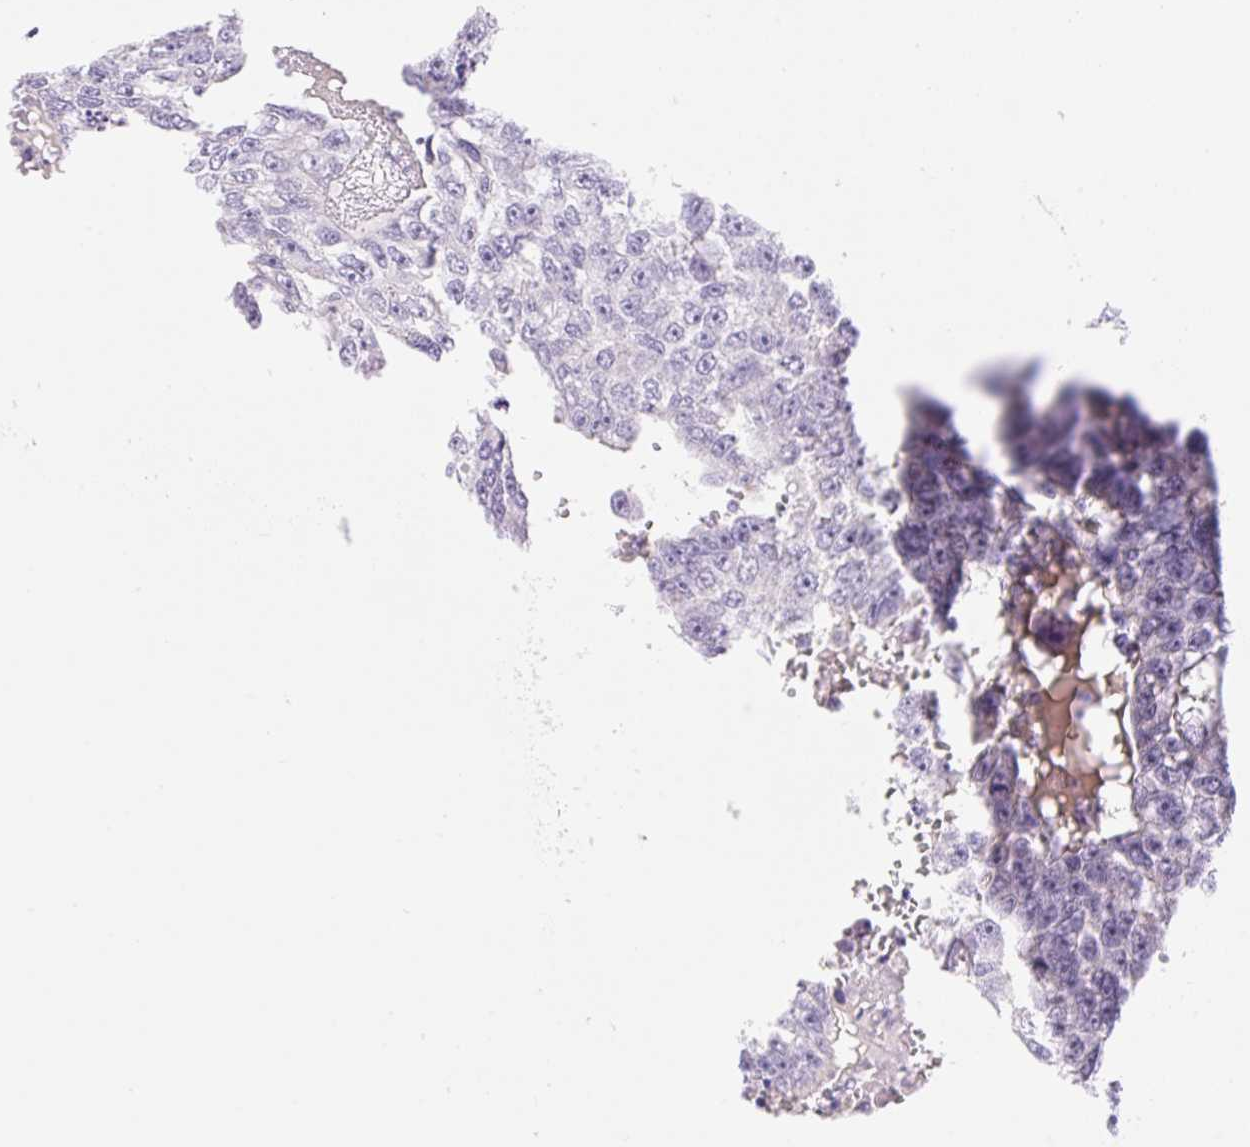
{"staining": {"intensity": "negative", "quantity": "none", "location": "none"}, "tissue": "testis cancer", "cell_type": "Tumor cells", "image_type": "cancer", "snomed": [{"axis": "morphology", "description": "Carcinoma, Embryonal, NOS"}, {"axis": "topography", "description": "Testis"}], "caption": "Embryonal carcinoma (testis) was stained to show a protein in brown. There is no significant positivity in tumor cells.", "gene": "DENND5A", "patient": {"sex": "male", "age": 20}}